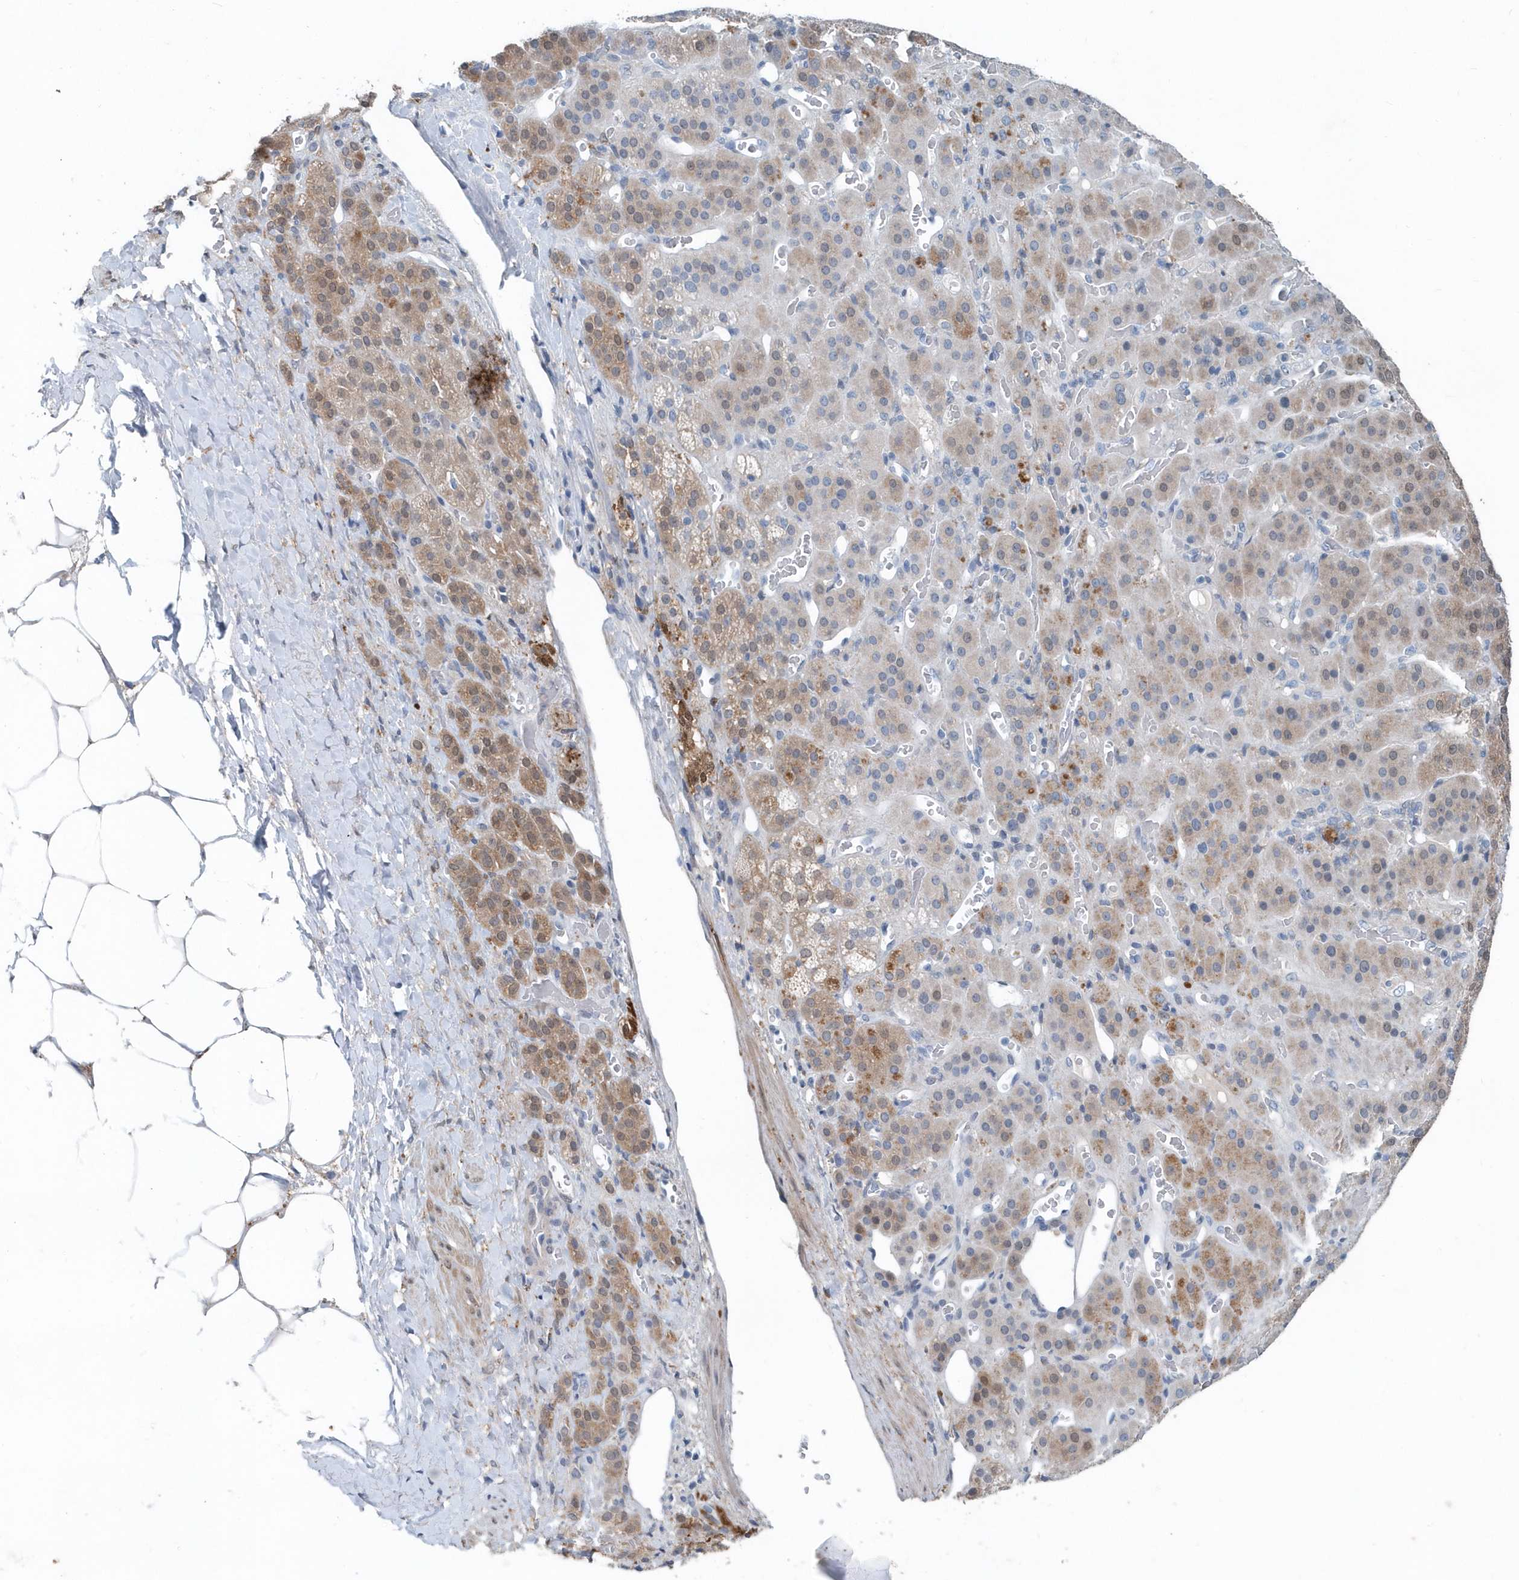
{"staining": {"intensity": "moderate", "quantity": "<25%", "location": "cytoplasmic/membranous"}, "tissue": "adrenal gland", "cell_type": "Glandular cells", "image_type": "normal", "snomed": [{"axis": "morphology", "description": "Normal tissue, NOS"}, {"axis": "topography", "description": "Adrenal gland"}], "caption": "Protein expression analysis of normal human adrenal gland reveals moderate cytoplasmic/membranous staining in about <25% of glandular cells. The staining is performed using DAB (3,3'-diaminobenzidine) brown chromogen to label protein expression. The nuclei are counter-stained blue using hematoxylin.", "gene": "PFN2", "patient": {"sex": "male", "age": 57}}